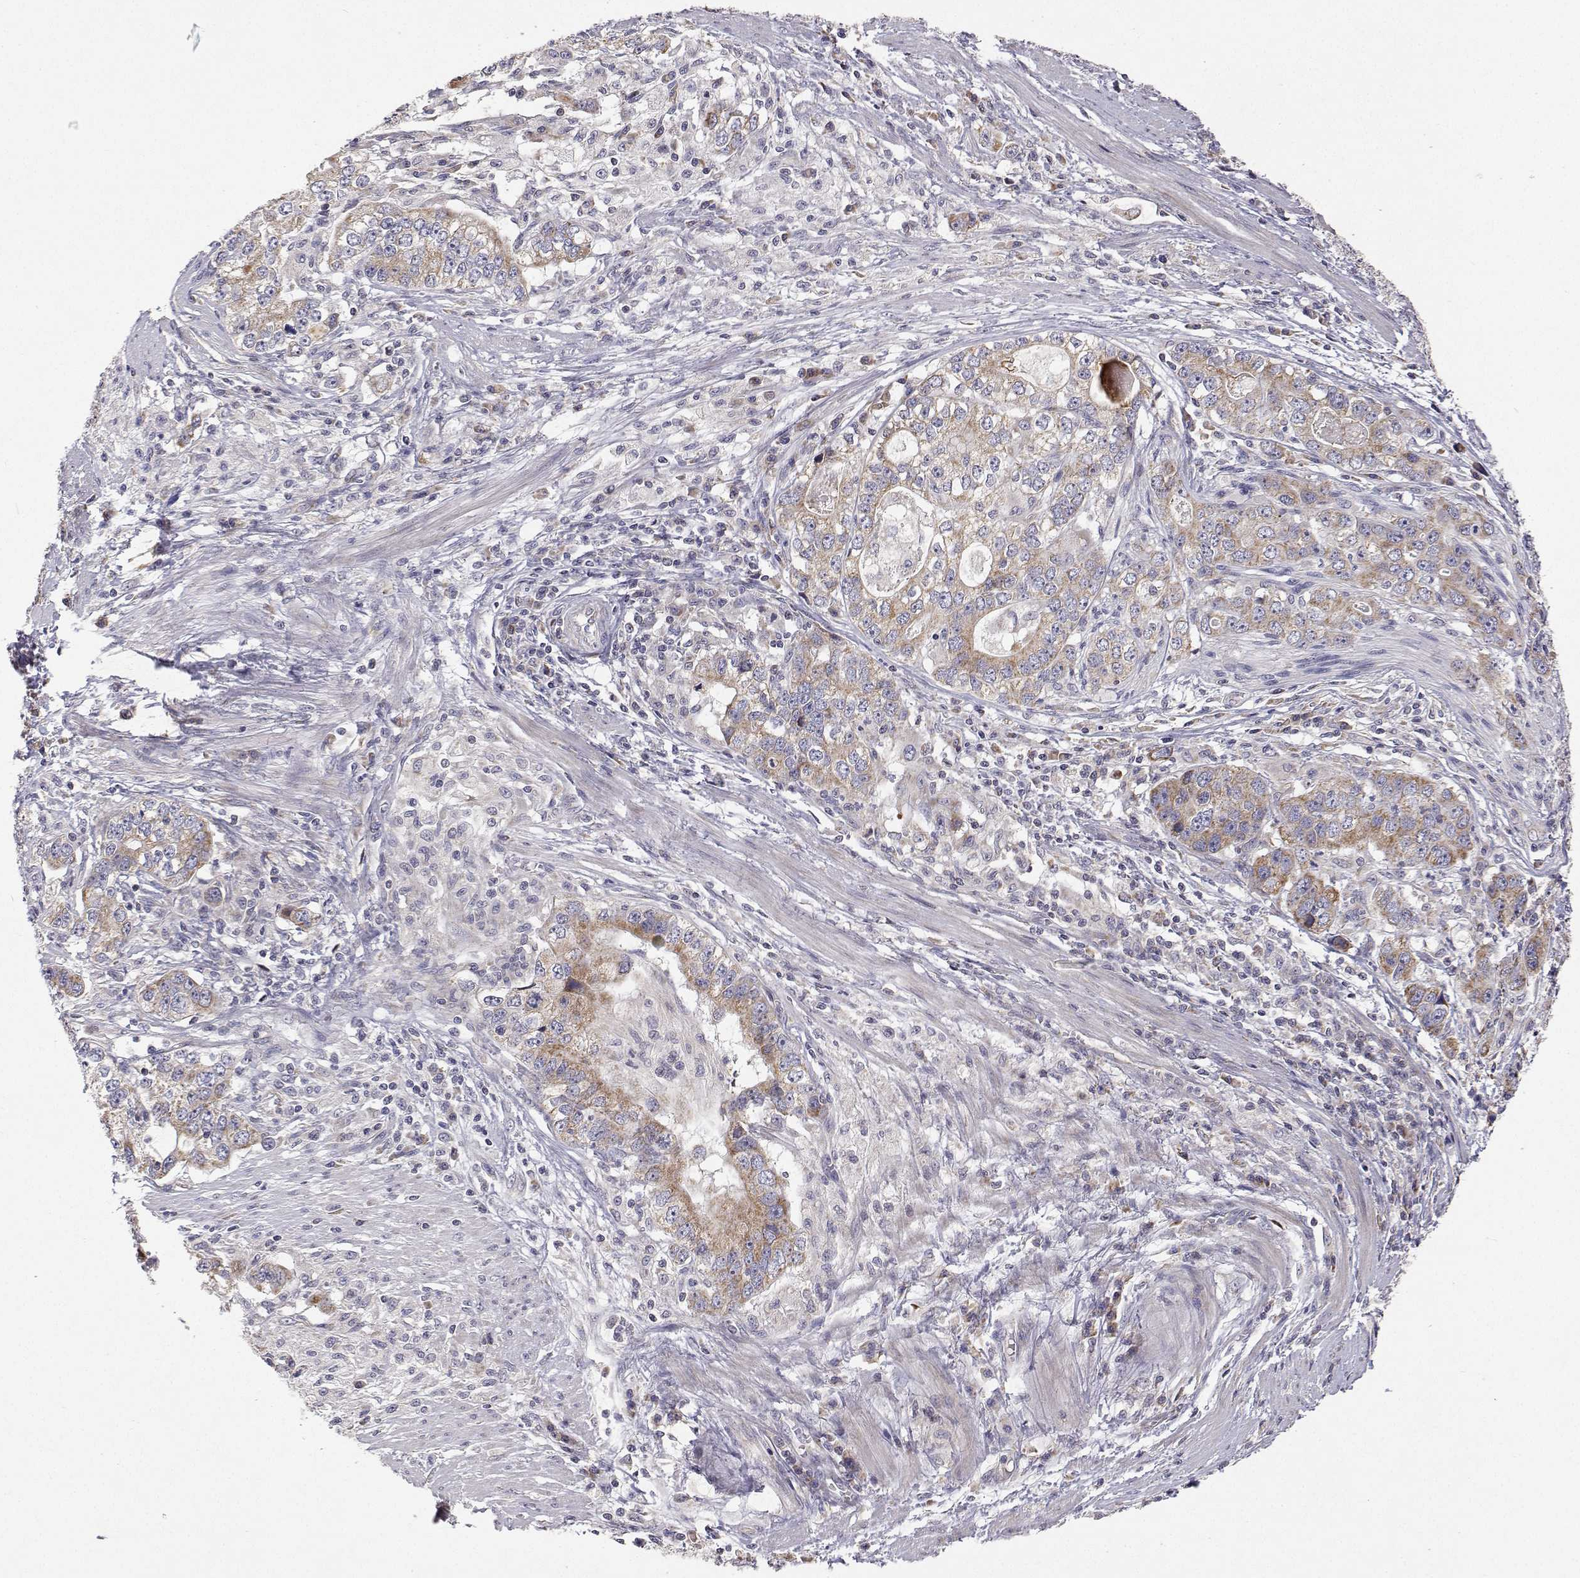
{"staining": {"intensity": "moderate", "quantity": "<25%", "location": "cytoplasmic/membranous"}, "tissue": "stomach cancer", "cell_type": "Tumor cells", "image_type": "cancer", "snomed": [{"axis": "morphology", "description": "Adenocarcinoma, NOS"}, {"axis": "topography", "description": "Stomach, lower"}], "caption": "DAB (3,3'-diaminobenzidine) immunohistochemical staining of human stomach cancer (adenocarcinoma) exhibits moderate cytoplasmic/membranous protein expression in approximately <25% of tumor cells.", "gene": "MRPL3", "patient": {"sex": "female", "age": 72}}